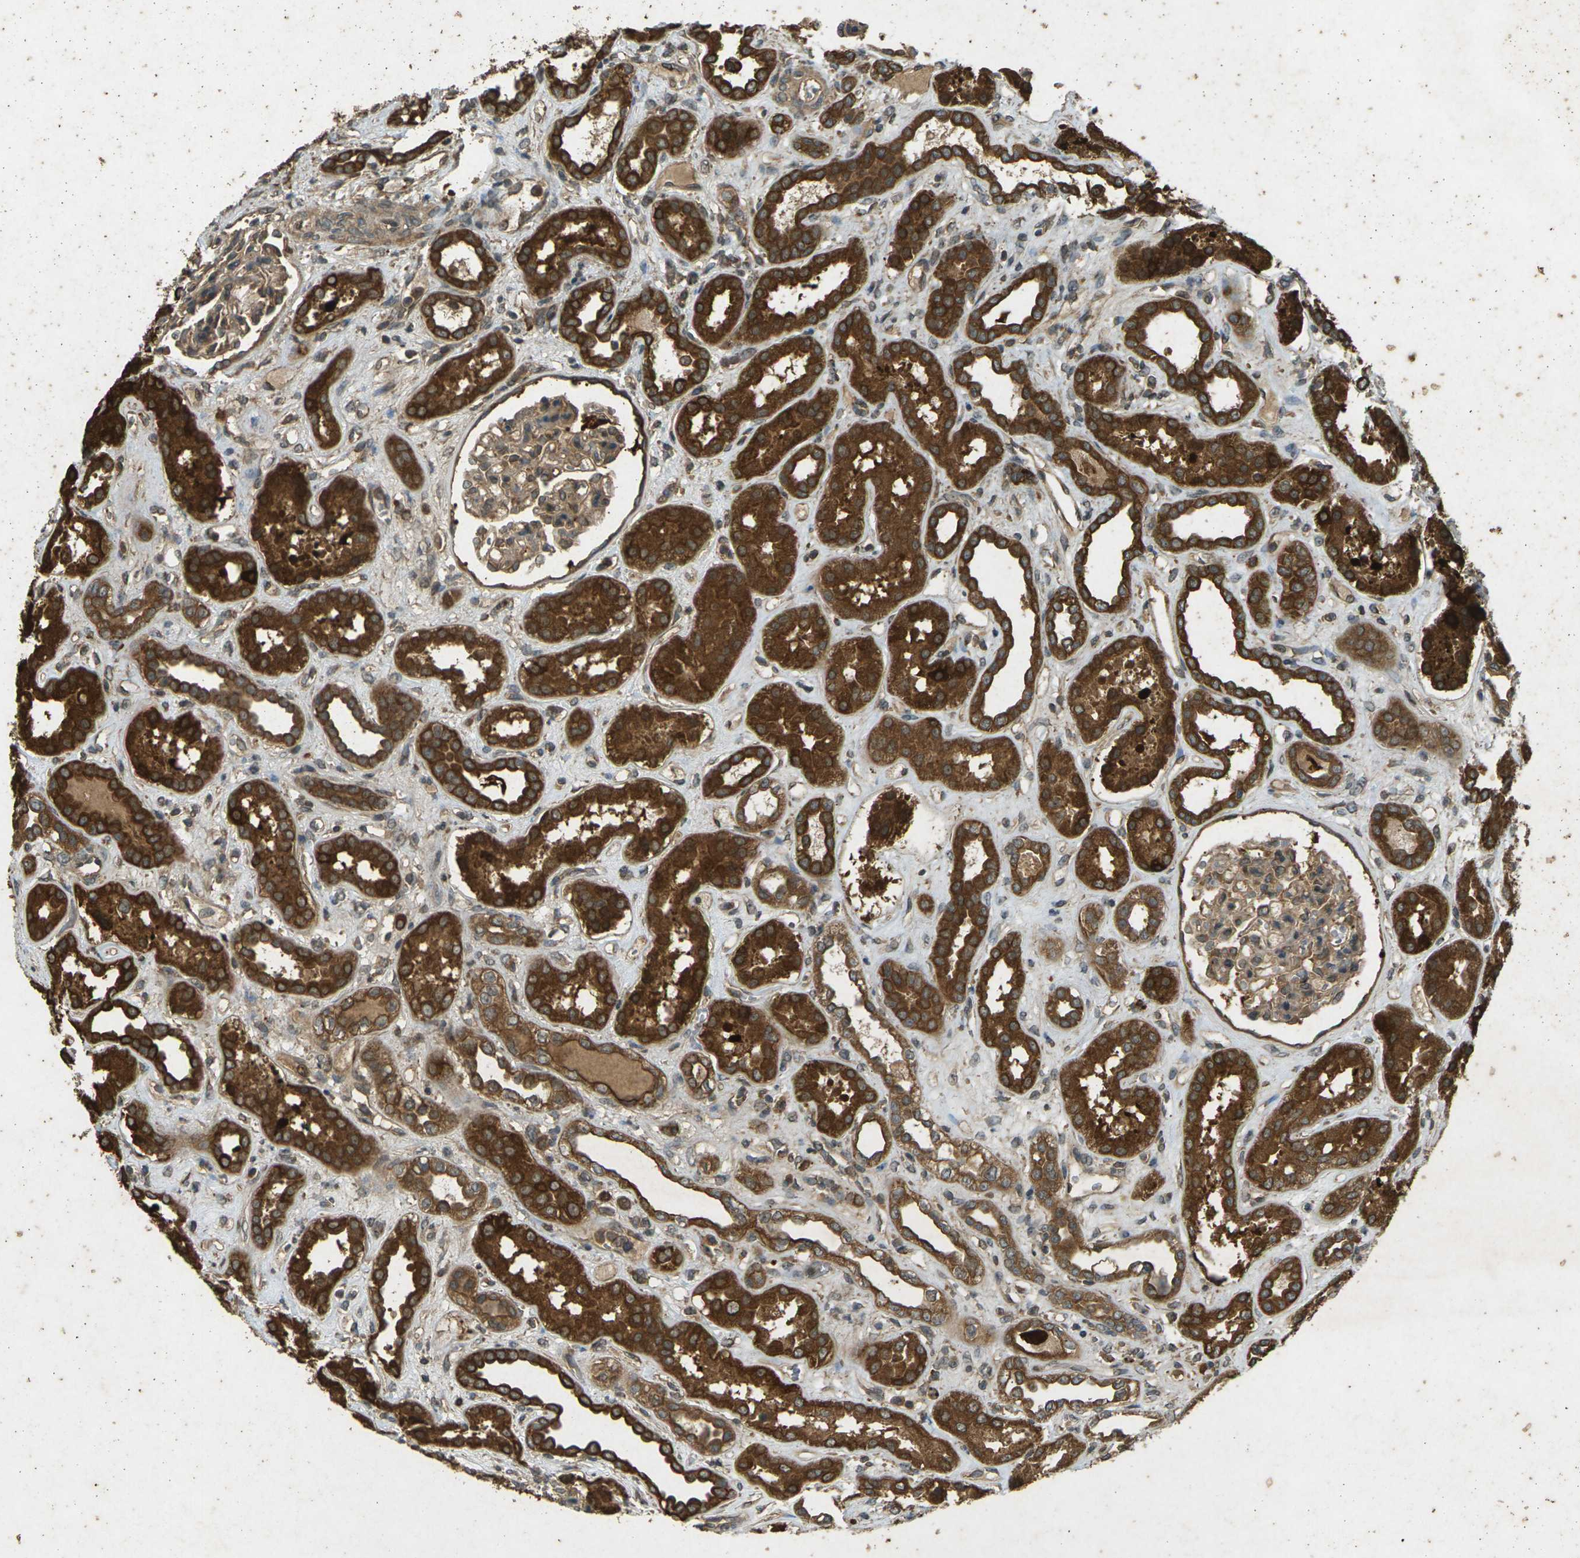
{"staining": {"intensity": "moderate", "quantity": ">75%", "location": "cytoplasmic/membranous"}, "tissue": "kidney", "cell_type": "Cells in glomeruli", "image_type": "normal", "snomed": [{"axis": "morphology", "description": "Normal tissue, NOS"}, {"axis": "topography", "description": "Kidney"}], "caption": "DAB immunohistochemical staining of unremarkable human kidney exhibits moderate cytoplasmic/membranous protein positivity in about >75% of cells in glomeruli.", "gene": "TAP1", "patient": {"sex": "male", "age": 59}}